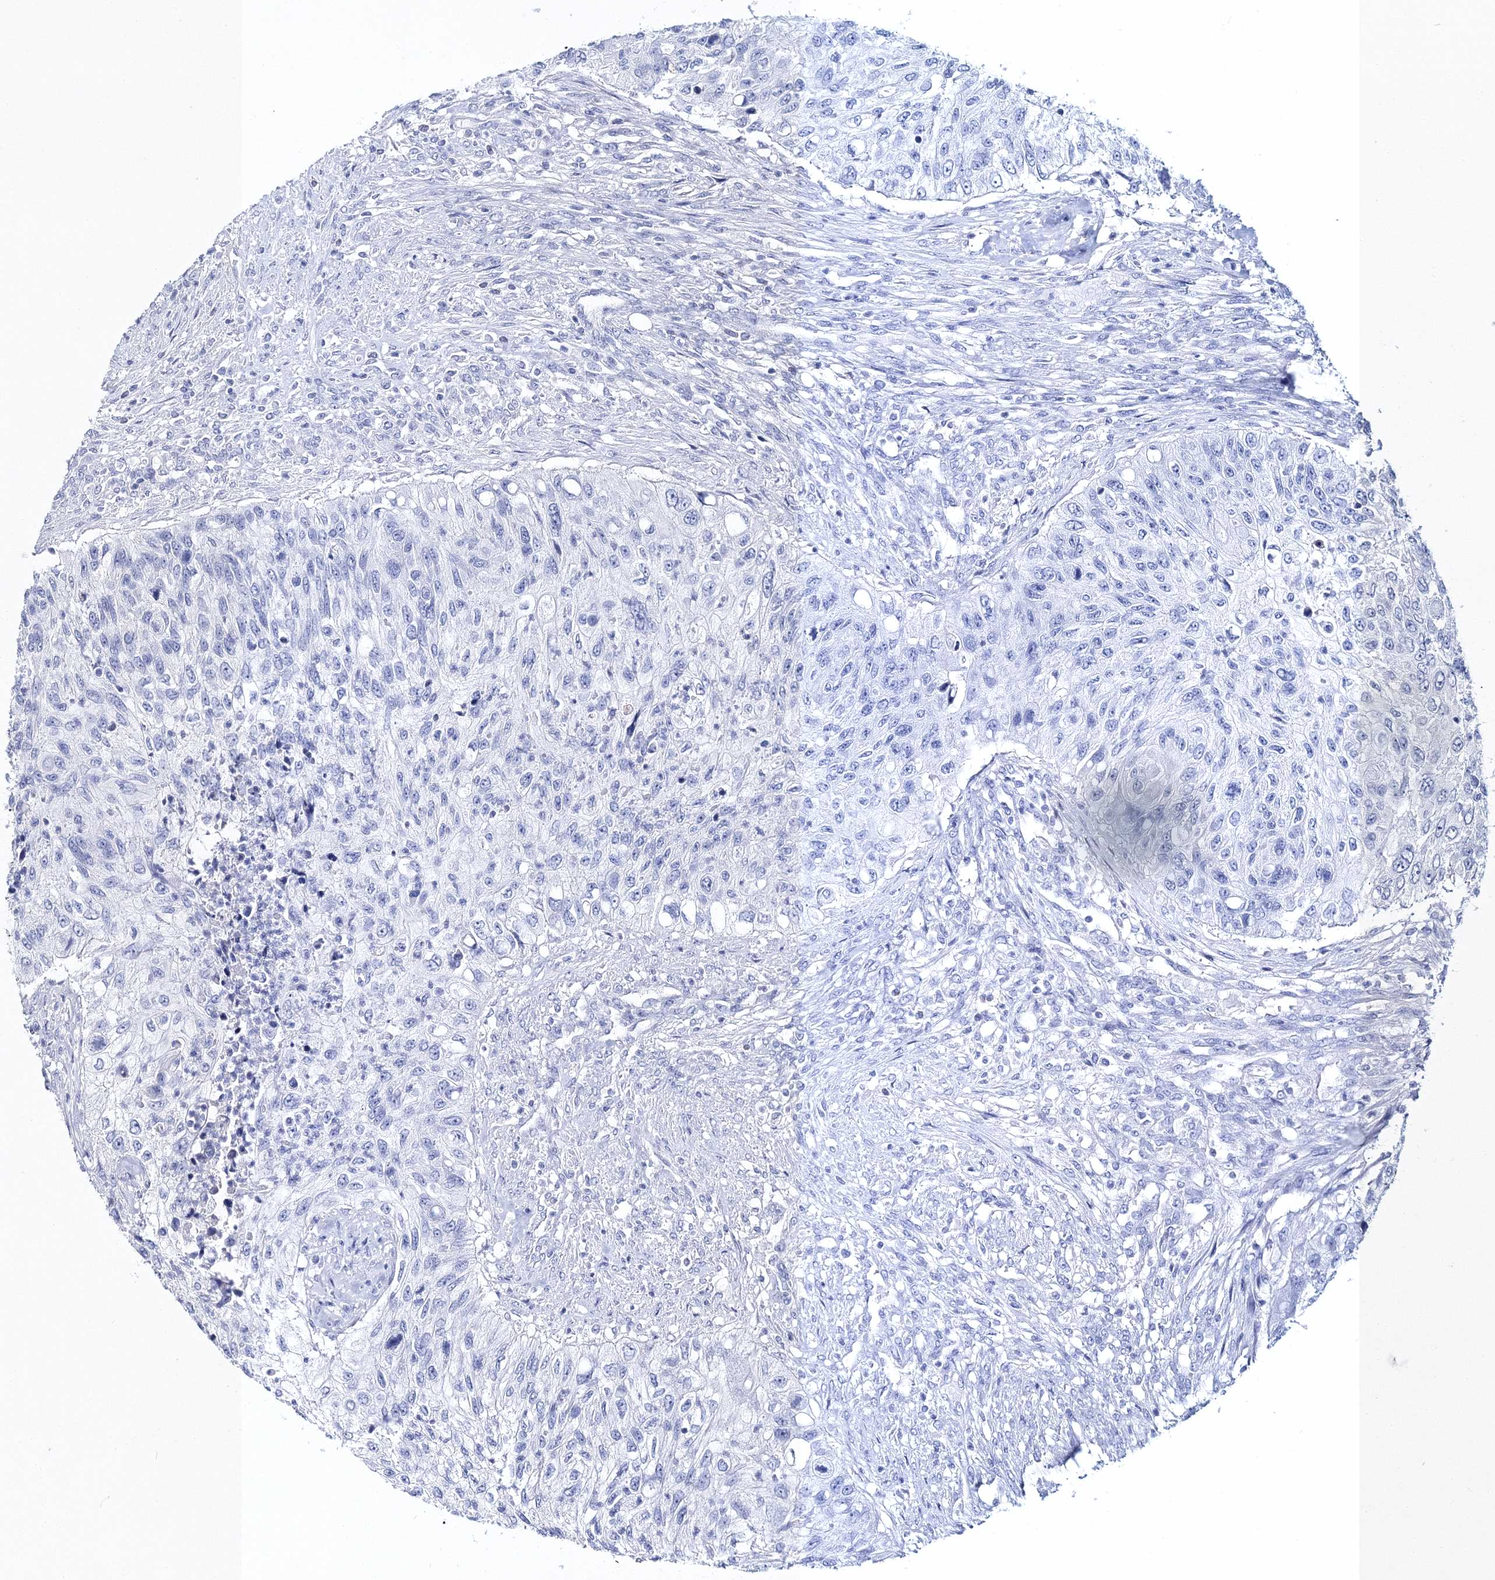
{"staining": {"intensity": "negative", "quantity": "none", "location": "none"}, "tissue": "urothelial cancer", "cell_type": "Tumor cells", "image_type": "cancer", "snomed": [{"axis": "morphology", "description": "Urothelial carcinoma, High grade"}, {"axis": "topography", "description": "Urinary bladder"}], "caption": "Immunohistochemistry photomicrograph of neoplastic tissue: urothelial carcinoma (high-grade) stained with DAB exhibits no significant protein expression in tumor cells. (Immunohistochemistry (ihc), brightfield microscopy, high magnification).", "gene": "MYOZ2", "patient": {"sex": "female", "age": 60}}